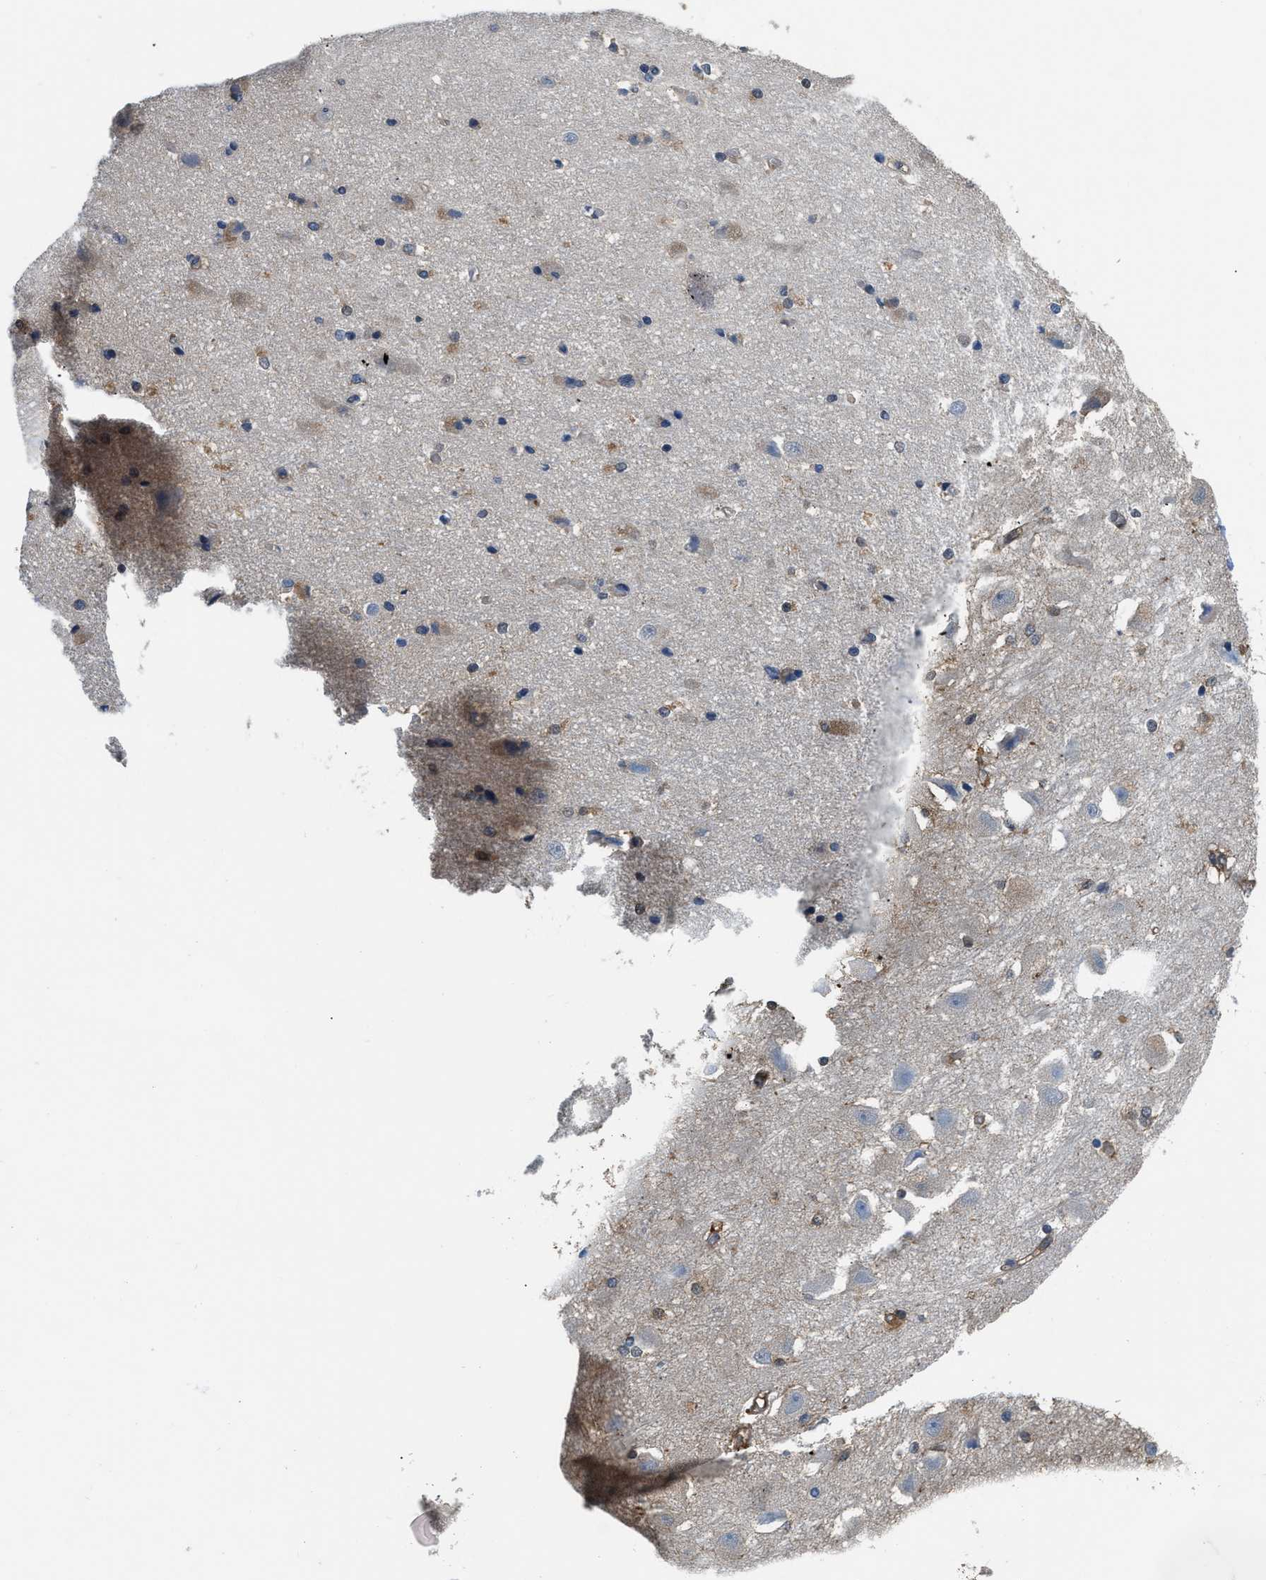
{"staining": {"intensity": "moderate", "quantity": "25%-75%", "location": "cytoplasmic/membranous"}, "tissue": "hippocampus", "cell_type": "Glial cells", "image_type": "normal", "snomed": [{"axis": "morphology", "description": "Normal tissue, NOS"}, {"axis": "topography", "description": "Hippocampus"}], "caption": "Protein analysis of unremarkable hippocampus reveals moderate cytoplasmic/membranous staining in approximately 25%-75% of glial cells. Immunohistochemistry stains the protein of interest in brown and the nuclei are stained blue.", "gene": "PKM", "patient": {"sex": "female", "age": 19}}